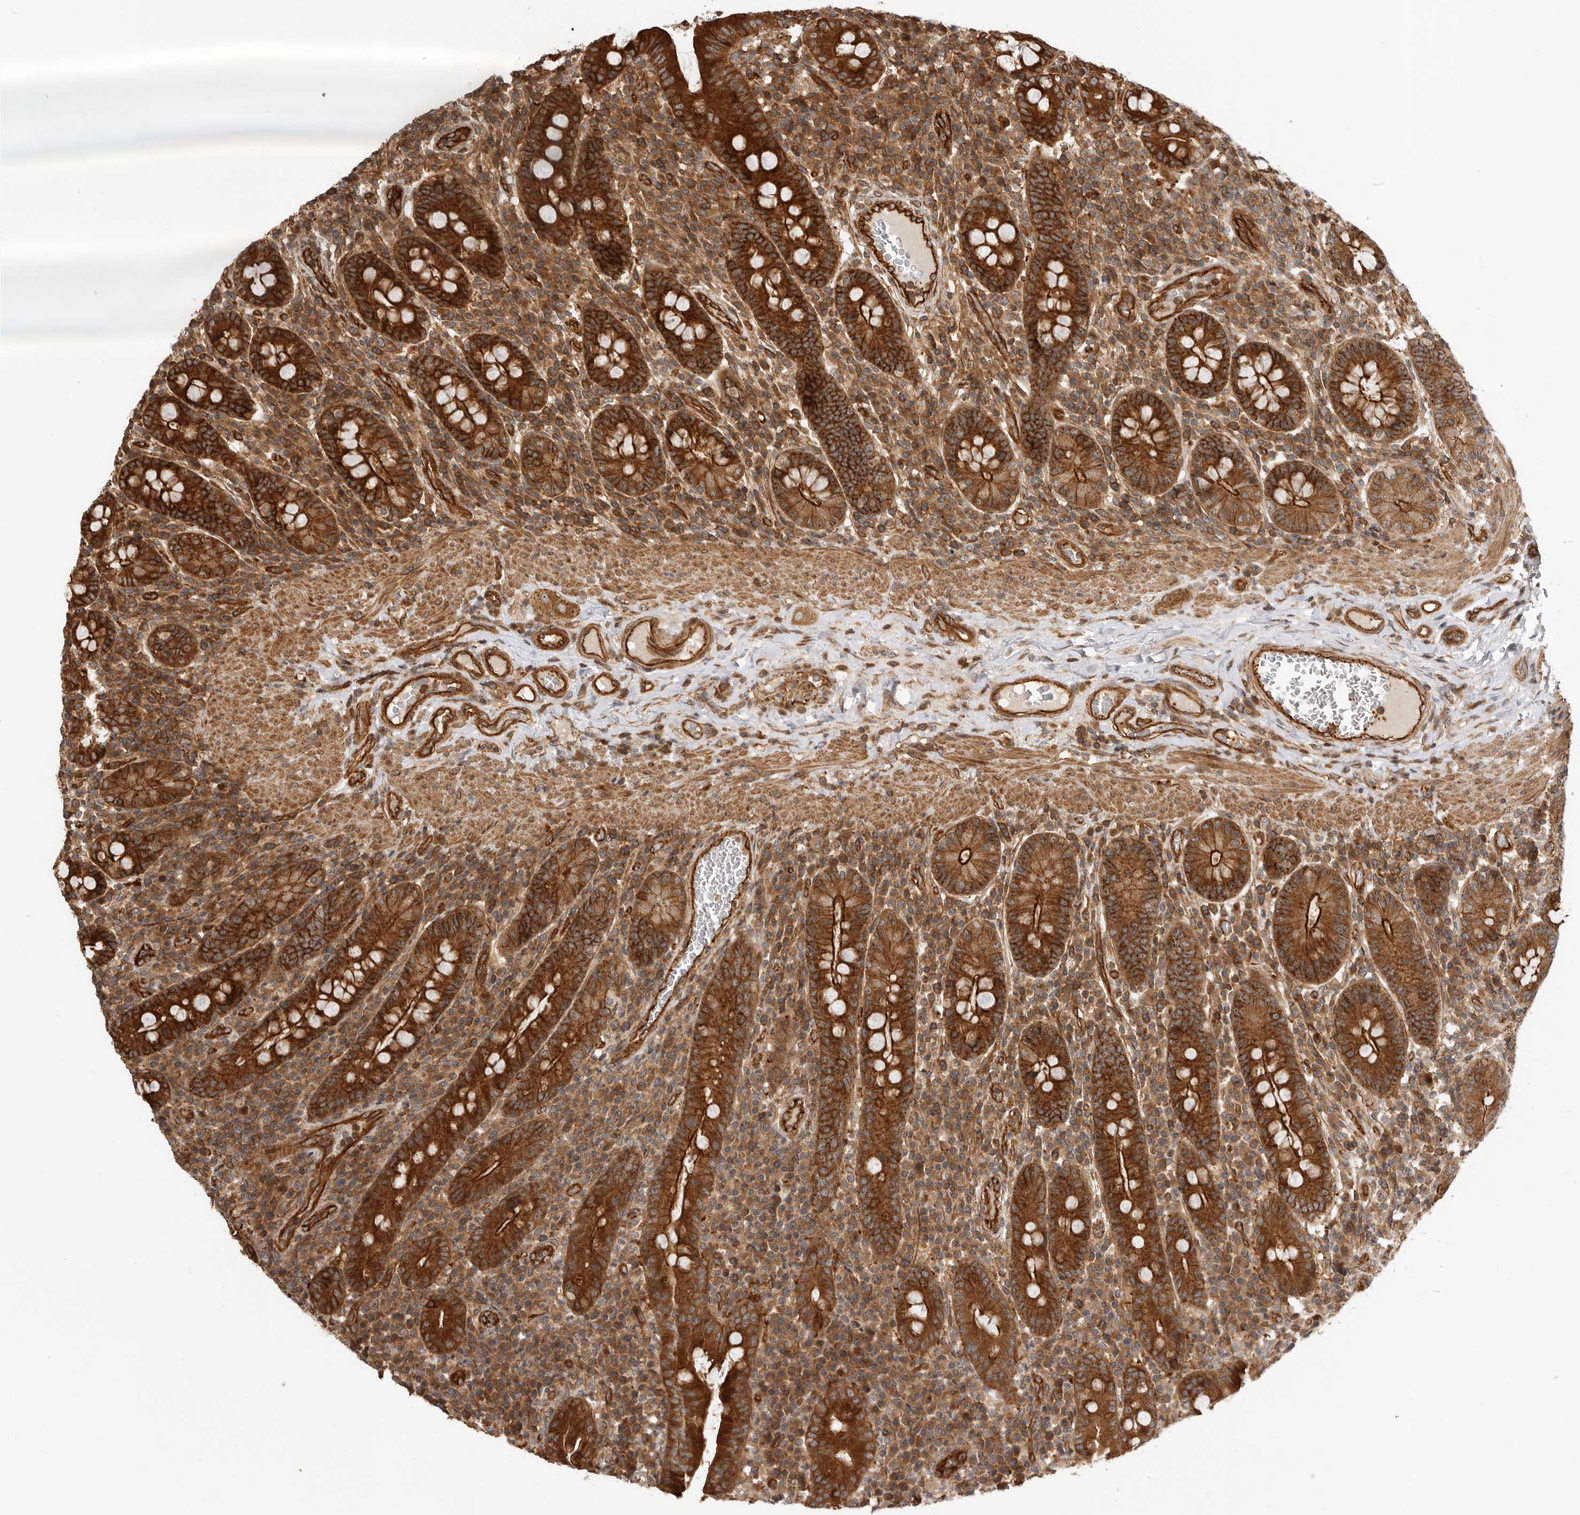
{"staining": {"intensity": "strong", "quantity": ">75%", "location": "cytoplasmic/membranous"}, "tissue": "duodenum", "cell_type": "Glandular cells", "image_type": "normal", "snomed": [{"axis": "morphology", "description": "Normal tissue, NOS"}, {"axis": "morphology", "description": "Adenocarcinoma, NOS"}, {"axis": "topography", "description": "Pancreas"}, {"axis": "topography", "description": "Duodenum"}], "caption": "The immunohistochemical stain highlights strong cytoplasmic/membranous positivity in glandular cells of normal duodenum. The staining was performed using DAB (3,3'-diaminobenzidine), with brown indicating positive protein expression. Nuclei are stained blue with hematoxylin.", "gene": "GPATCH2", "patient": {"sex": "male", "age": 50}}